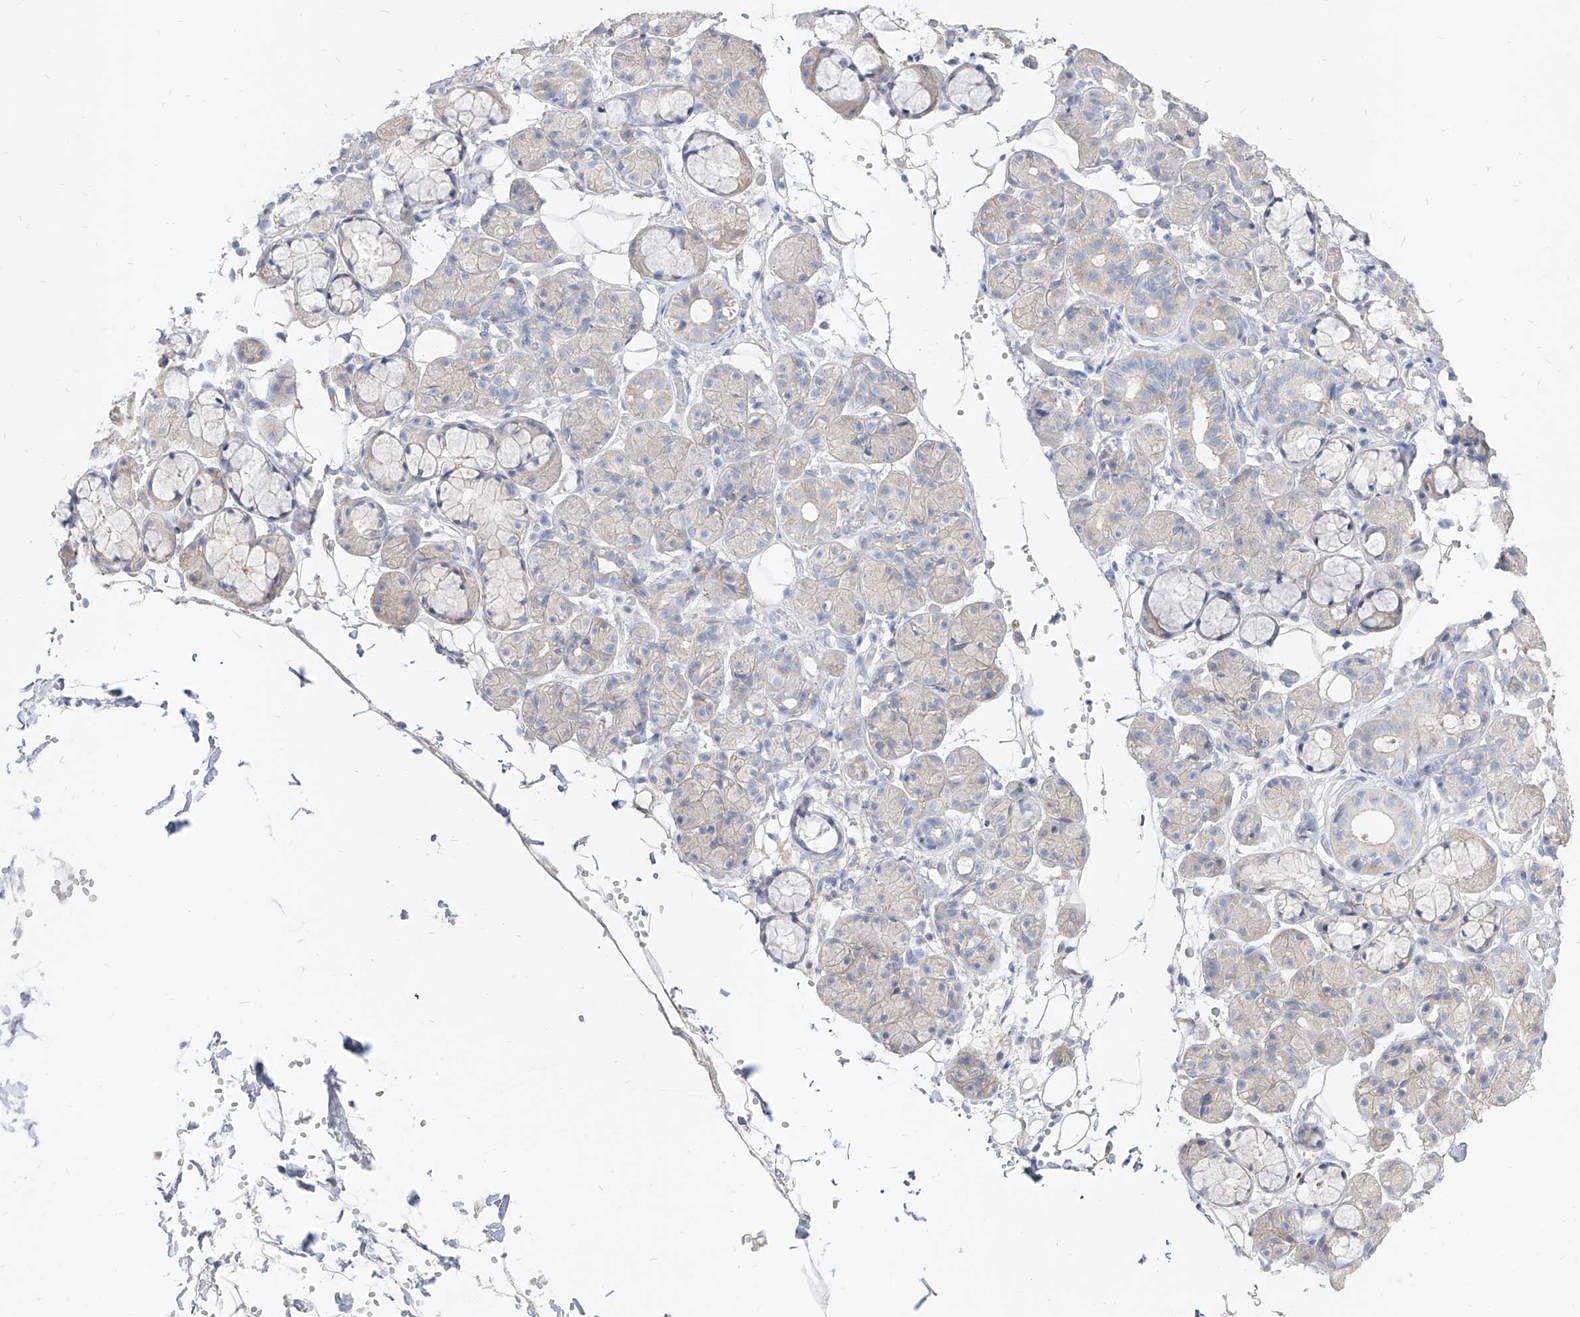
{"staining": {"intensity": "negative", "quantity": "none", "location": "none"}, "tissue": "salivary gland", "cell_type": "Glandular cells", "image_type": "normal", "snomed": [{"axis": "morphology", "description": "Normal tissue, NOS"}, {"axis": "topography", "description": "Salivary gland"}], "caption": "Human salivary gland stained for a protein using immunohistochemistry demonstrates no expression in glandular cells.", "gene": "RBFOX3", "patient": {"sex": "male", "age": 63}}